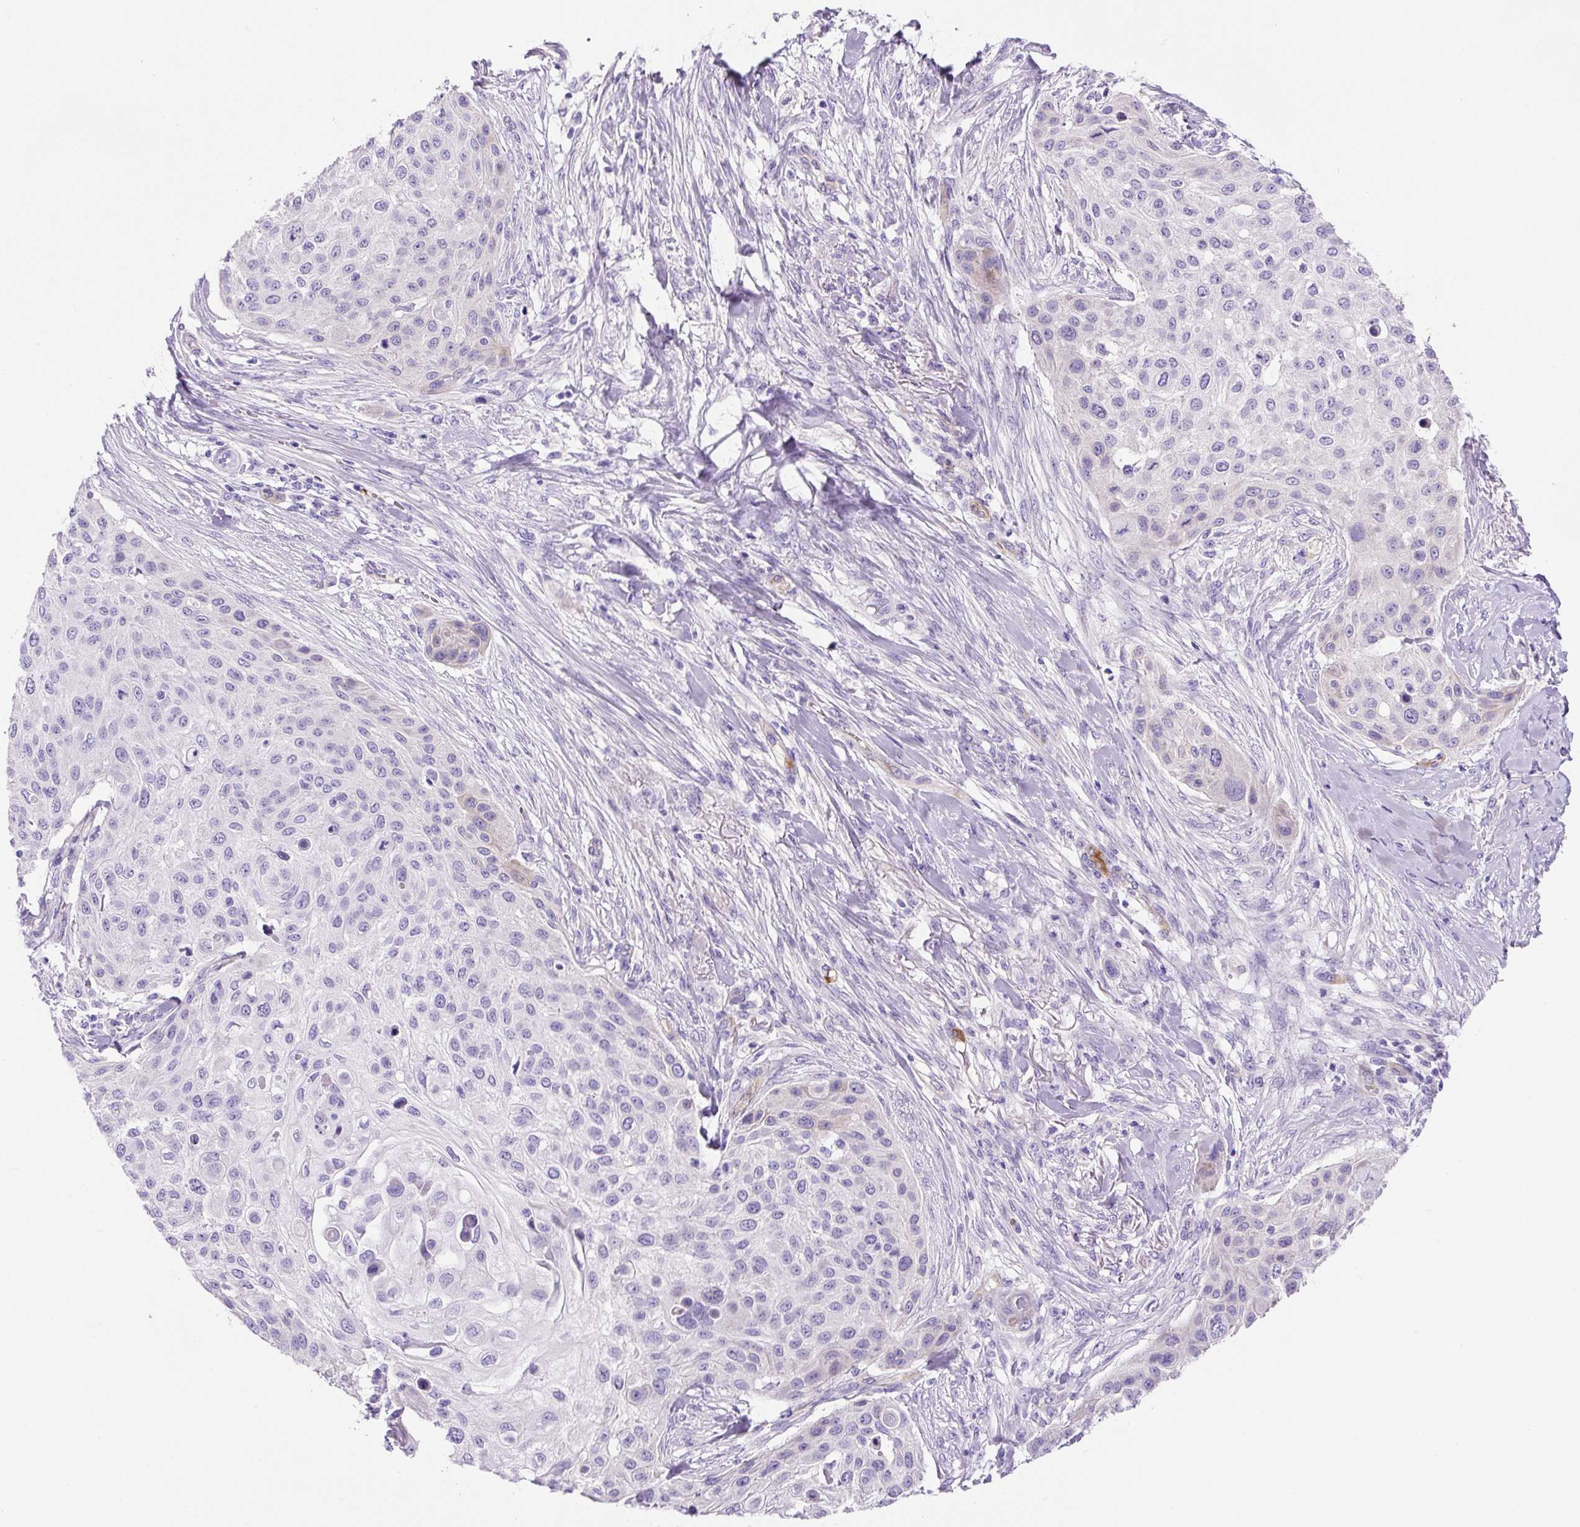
{"staining": {"intensity": "negative", "quantity": "none", "location": "none"}, "tissue": "skin cancer", "cell_type": "Tumor cells", "image_type": "cancer", "snomed": [{"axis": "morphology", "description": "Squamous cell carcinoma, NOS"}, {"axis": "topography", "description": "Skin"}], "caption": "High power microscopy photomicrograph of an immunohistochemistry image of squamous cell carcinoma (skin), revealing no significant staining in tumor cells.", "gene": "ASB4", "patient": {"sex": "female", "age": 87}}